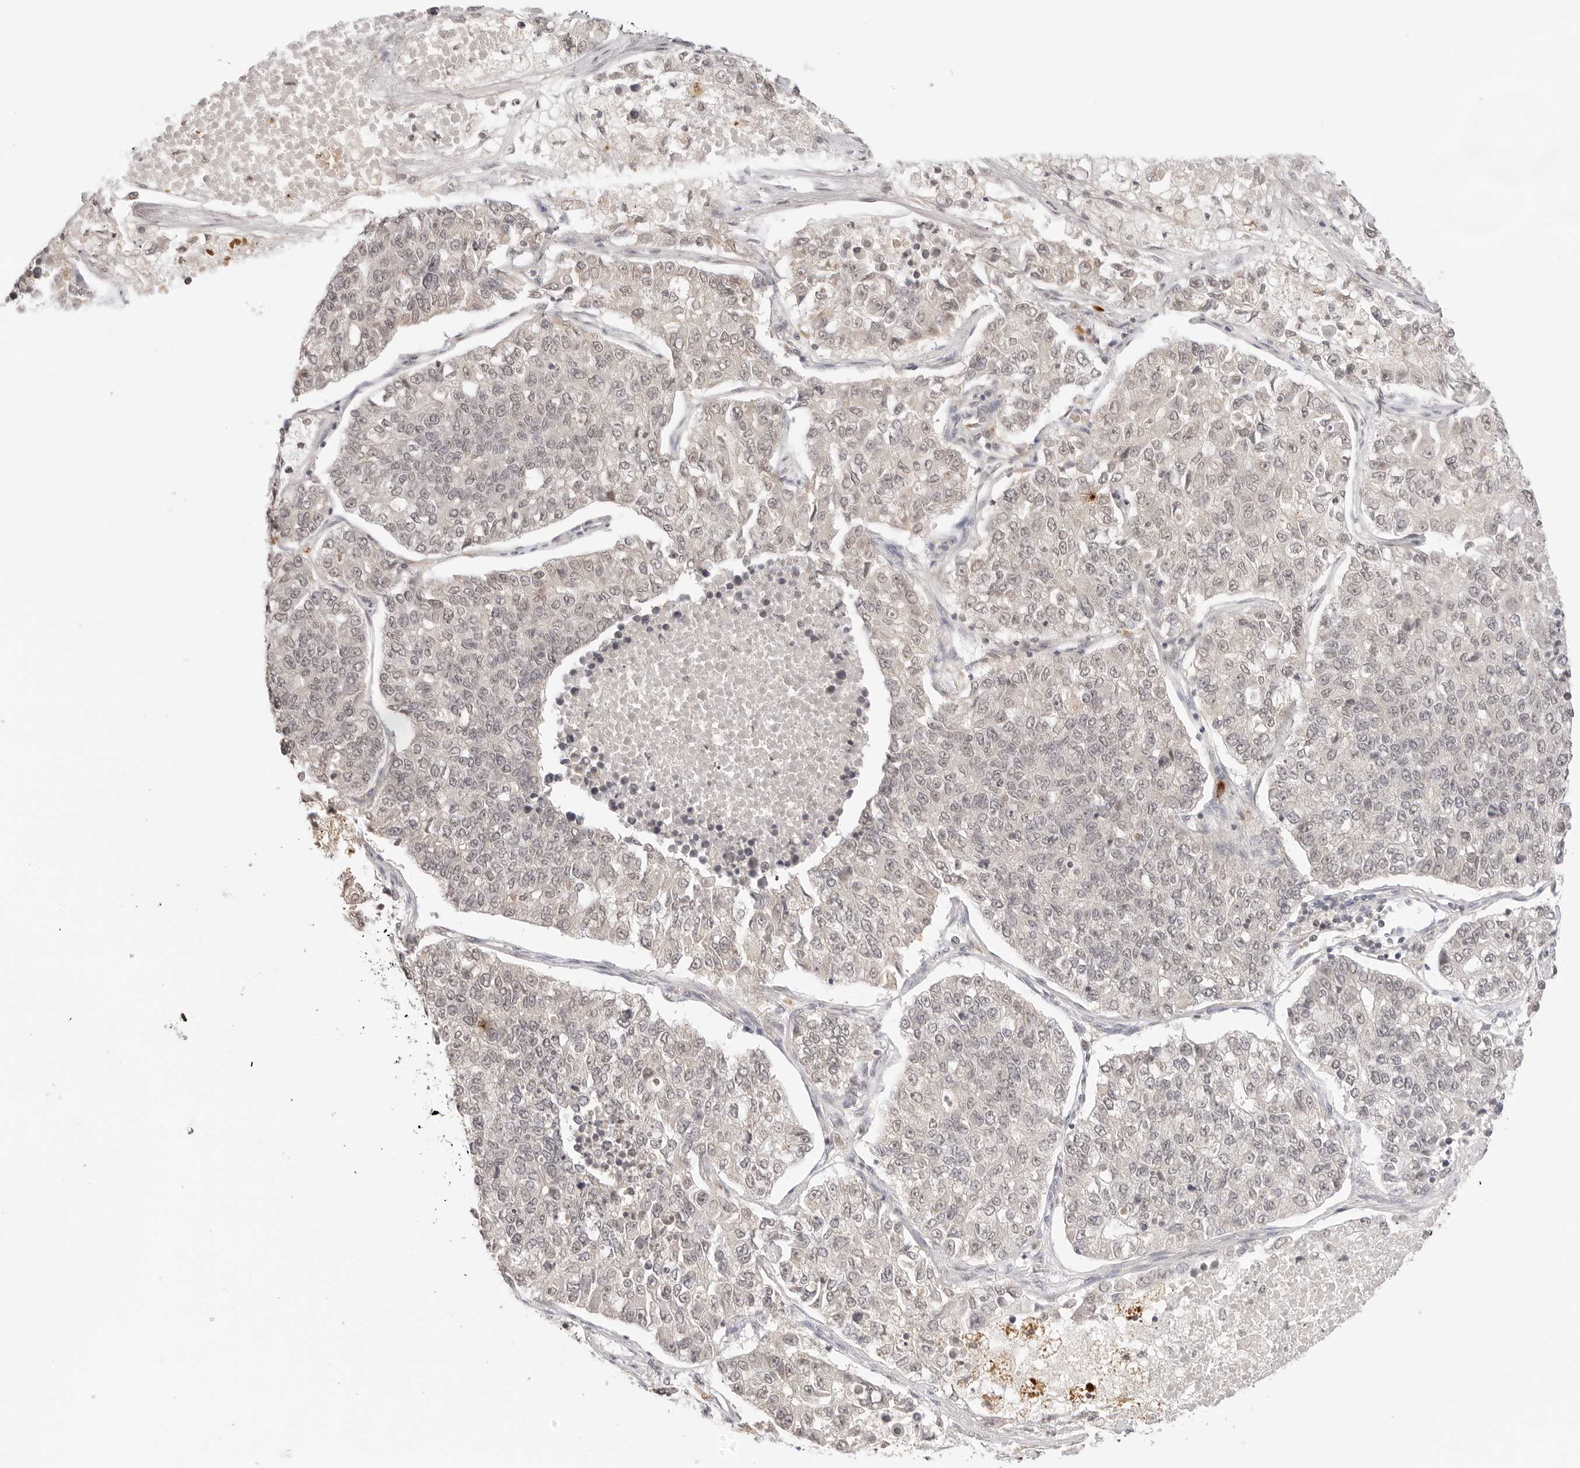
{"staining": {"intensity": "negative", "quantity": "none", "location": "none"}, "tissue": "lung cancer", "cell_type": "Tumor cells", "image_type": "cancer", "snomed": [{"axis": "morphology", "description": "Adenocarcinoma, NOS"}, {"axis": "topography", "description": "Lung"}], "caption": "Immunohistochemical staining of human lung adenocarcinoma demonstrates no significant expression in tumor cells.", "gene": "GPR34", "patient": {"sex": "male", "age": 49}}